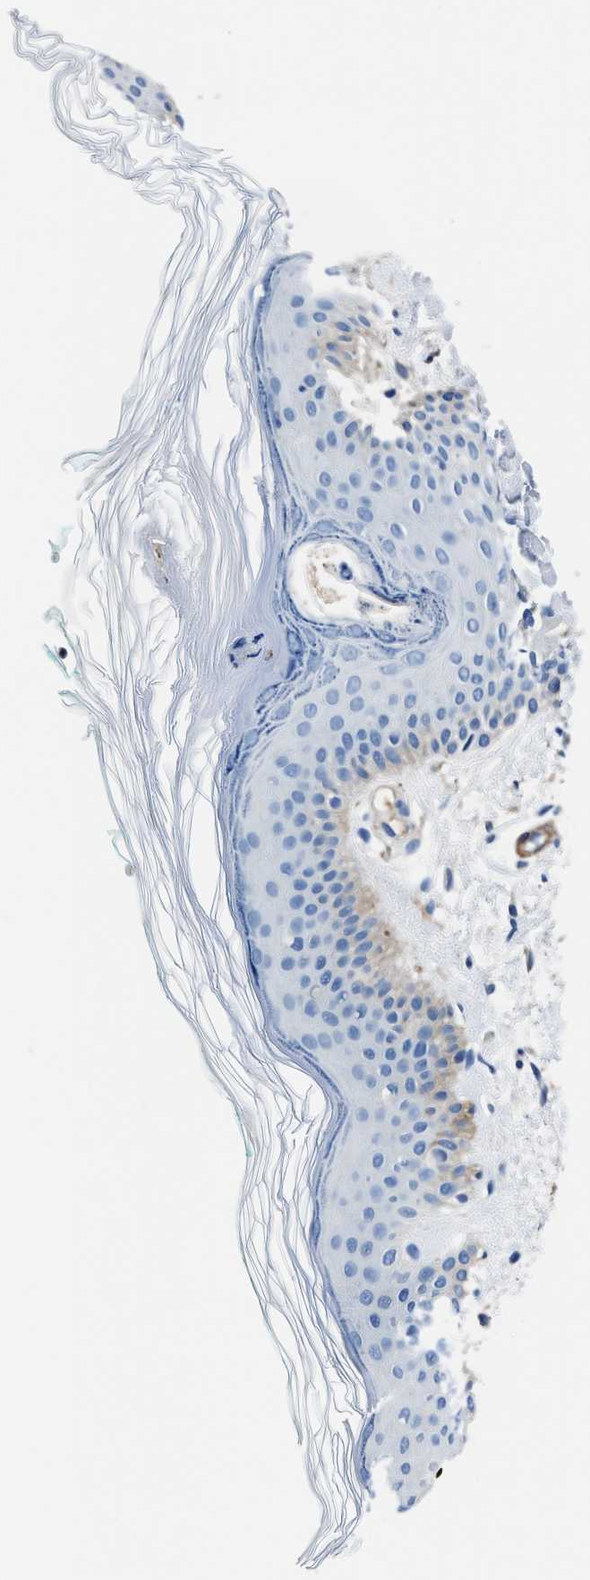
{"staining": {"intensity": "moderate", "quantity": ">75%", "location": "cytoplasmic/membranous"}, "tissue": "skin", "cell_type": "Fibroblasts", "image_type": "normal", "snomed": [{"axis": "morphology", "description": "Normal tissue, NOS"}, {"axis": "morphology", "description": "Malignant melanoma, NOS"}, {"axis": "topography", "description": "Skin"}], "caption": "Fibroblasts display medium levels of moderate cytoplasmic/membranous expression in approximately >75% of cells in benign skin. Nuclei are stained in blue.", "gene": "FTL", "patient": {"sex": "male", "age": 83}}